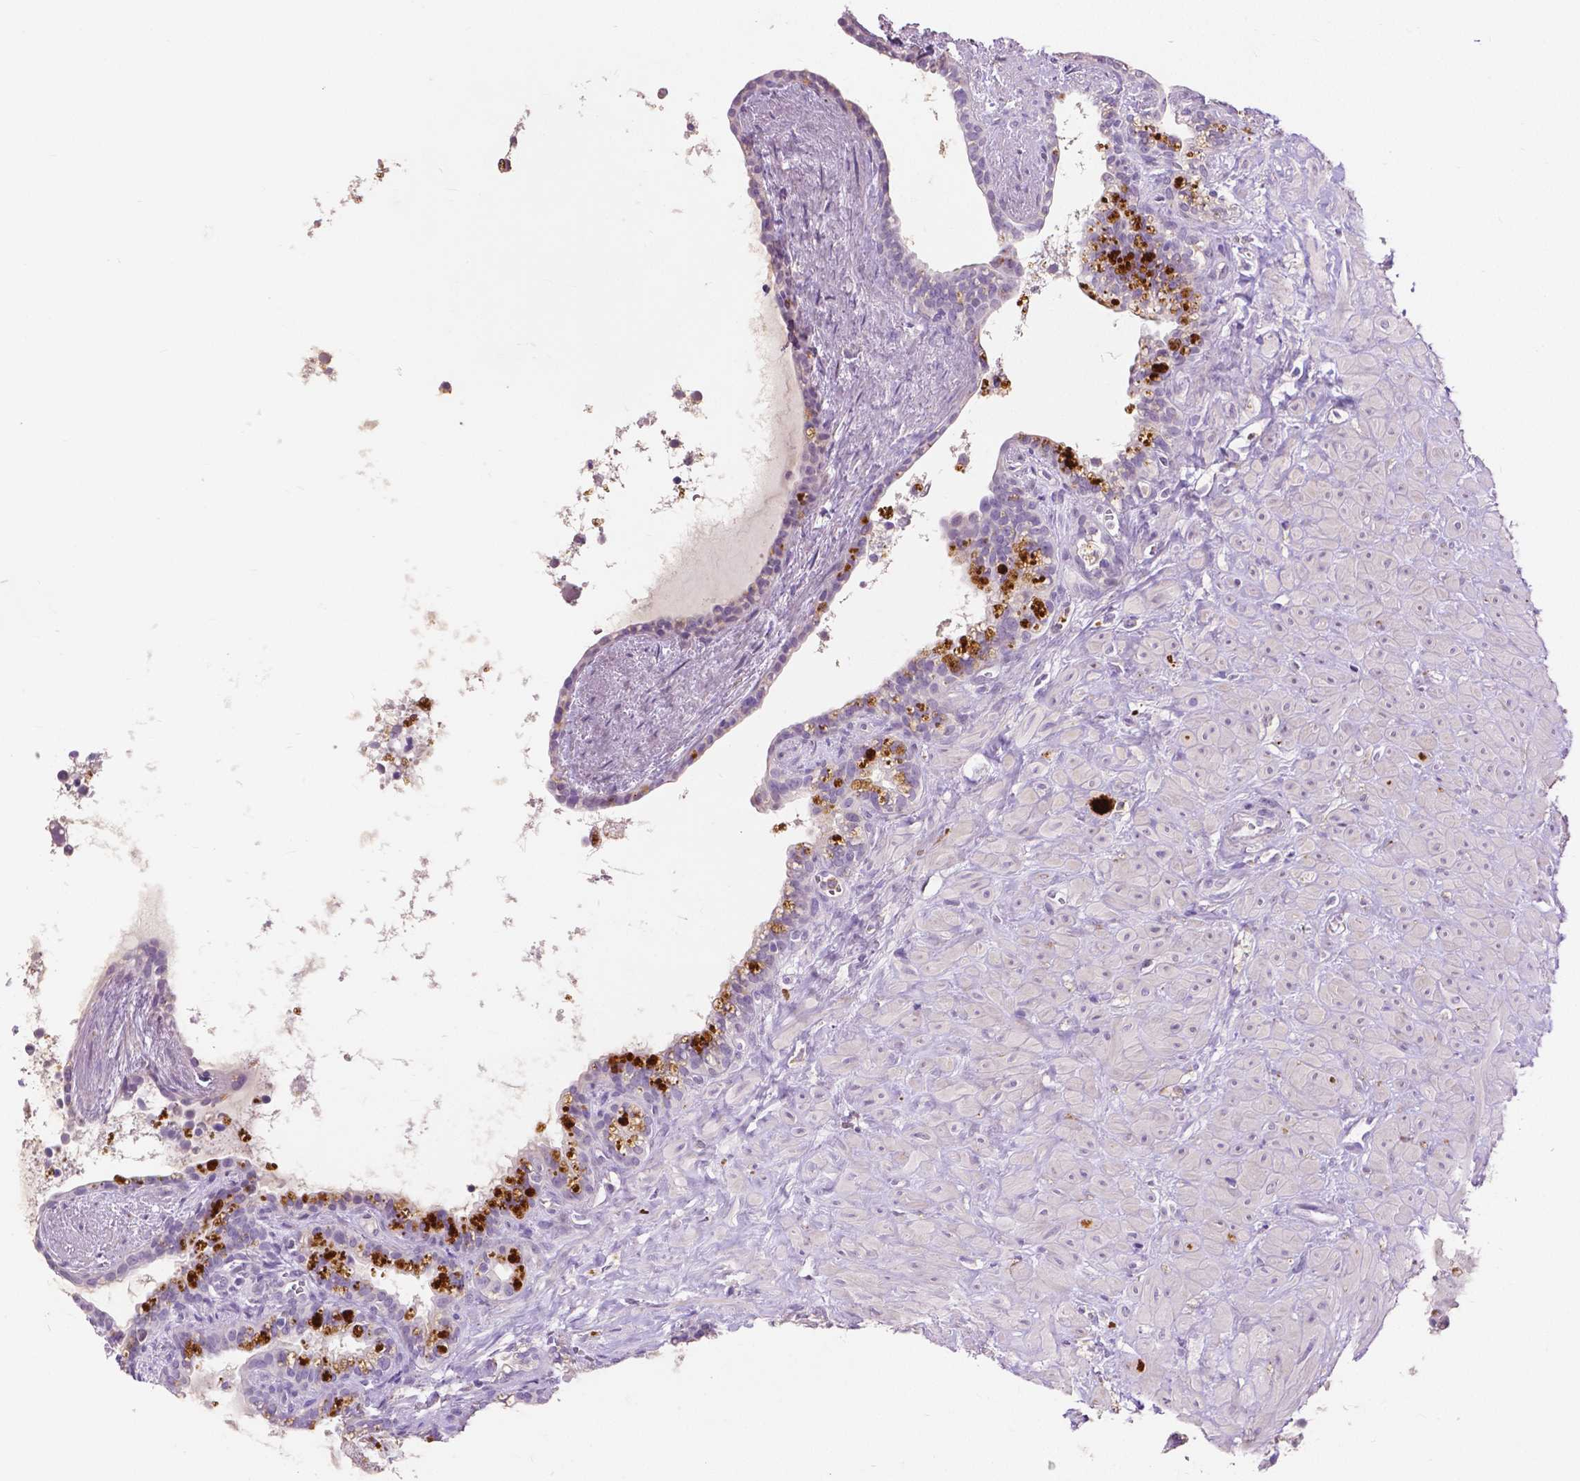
{"staining": {"intensity": "strong", "quantity": "<25%", "location": "cytoplasmic/membranous"}, "tissue": "seminal vesicle", "cell_type": "Glandular cells", "image_type": "normal", "snomed": [{"axis": "morphology", "description": "Normal tissue, NOS"}, {"axis": "topography", "description": "Seminal veicle"}], "caption": "Approximately <25% of glandular cells in benign seminal vesicle display strong cytoplasmic/membranous protein expression as visualized by brown immunohistochemical staining.", "gene": "CXCR2", "patient": {"sex": "male", "age": 76}}